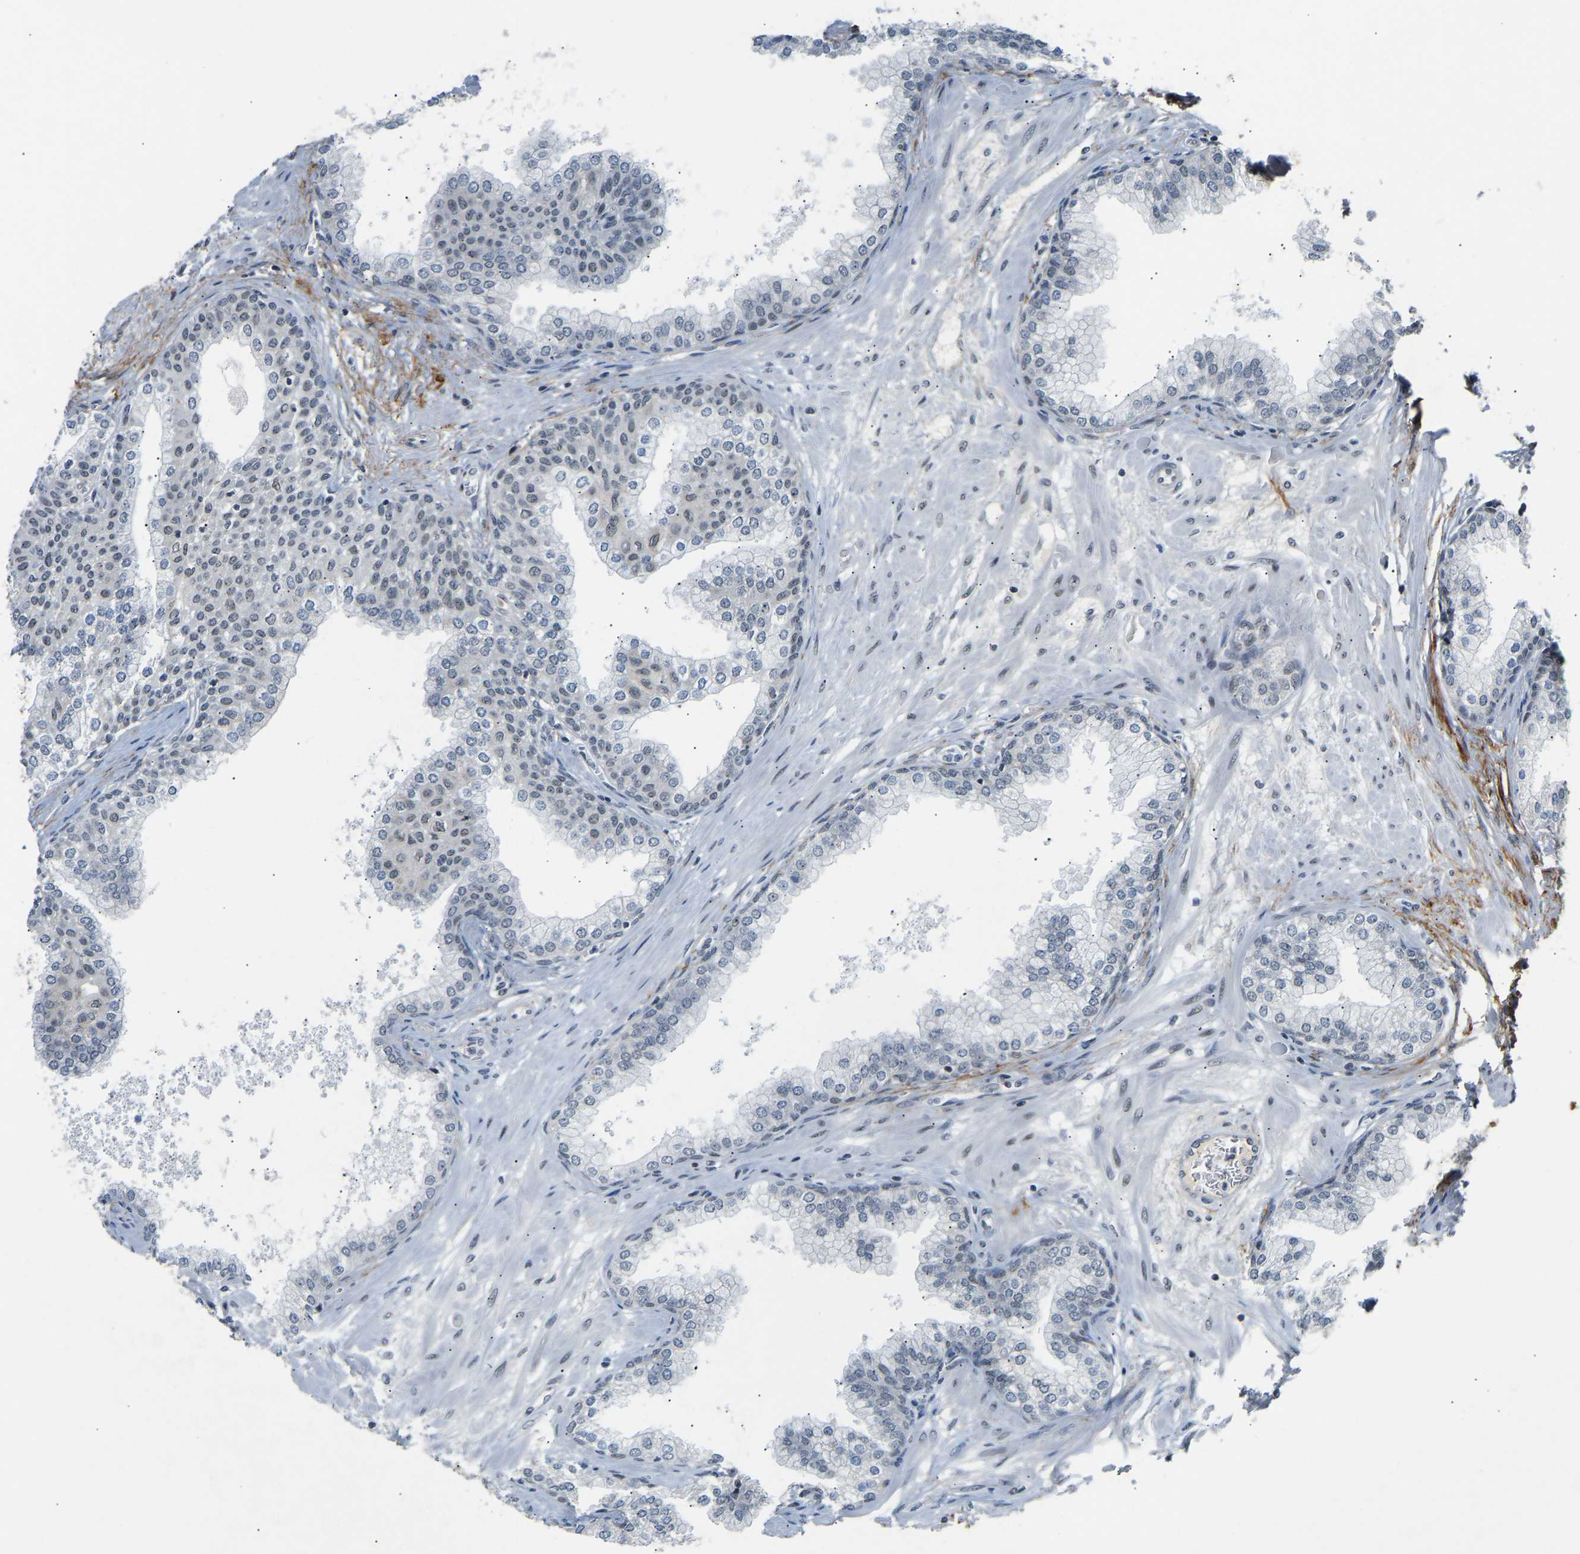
{"staining": {"intensity": "weak", "quantity": "25%-75%", "location": "nuclear"}, "tissue": "prostate", "cell_type": "Glandular cells", "image_type": "normal", "snomed": [{"axis": "morphology", "description": "Normal tissue, NOS"}, {"axis": "morphology", "description": "Urothelial carcinoma, Low grade"}, {"axis": "topography", "description": "Urinary bladder"}, {"axis": "topography", "description": "Prostate"}], "caption": "Glandular cells reveal low levels of weak nuclear expression in about 25%-75% of cells in unremarkable prostate.", "gene": "RBM15", "patient": {"sex": "male", "age": 60}}